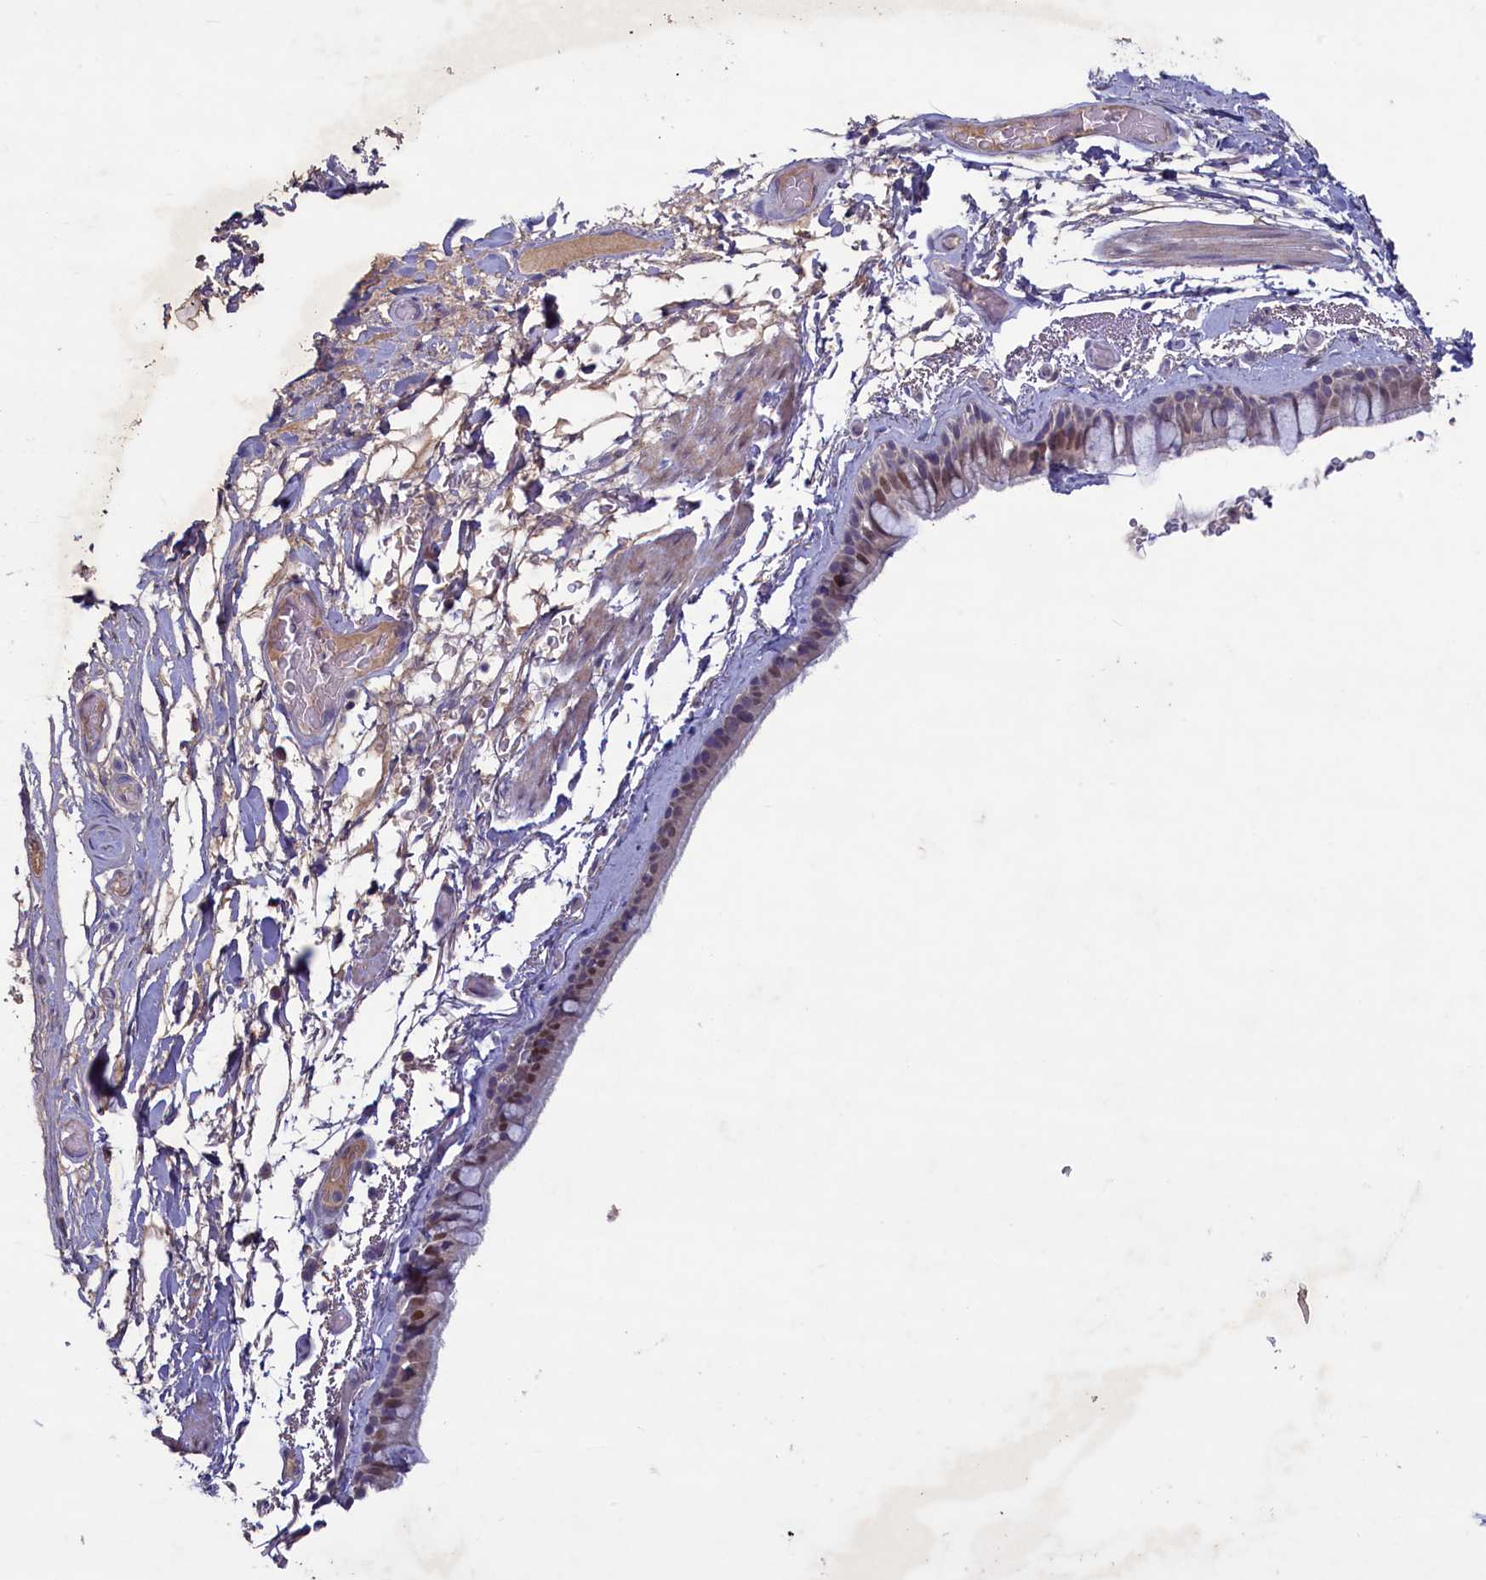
{"staining": {"intensity": "weak", "quantity": "<25%", "location": "cytoplasmic/membranous,nuclear"}, "tissue": "bronchus", "cell_type": "Respiratory epithelial cells", "image_type": "normal", "snomed": [{"axis": "morphology", "description": "Normal tissue, NOS"}, {"axis": "topography", "description": "Cartilage tissue"}], "caption": "Respiratory epithelial cells show no significant positivity in benign bronchus.", "gene": "ATF7IP2", "patient": {"sex": "male", "age": 63}}